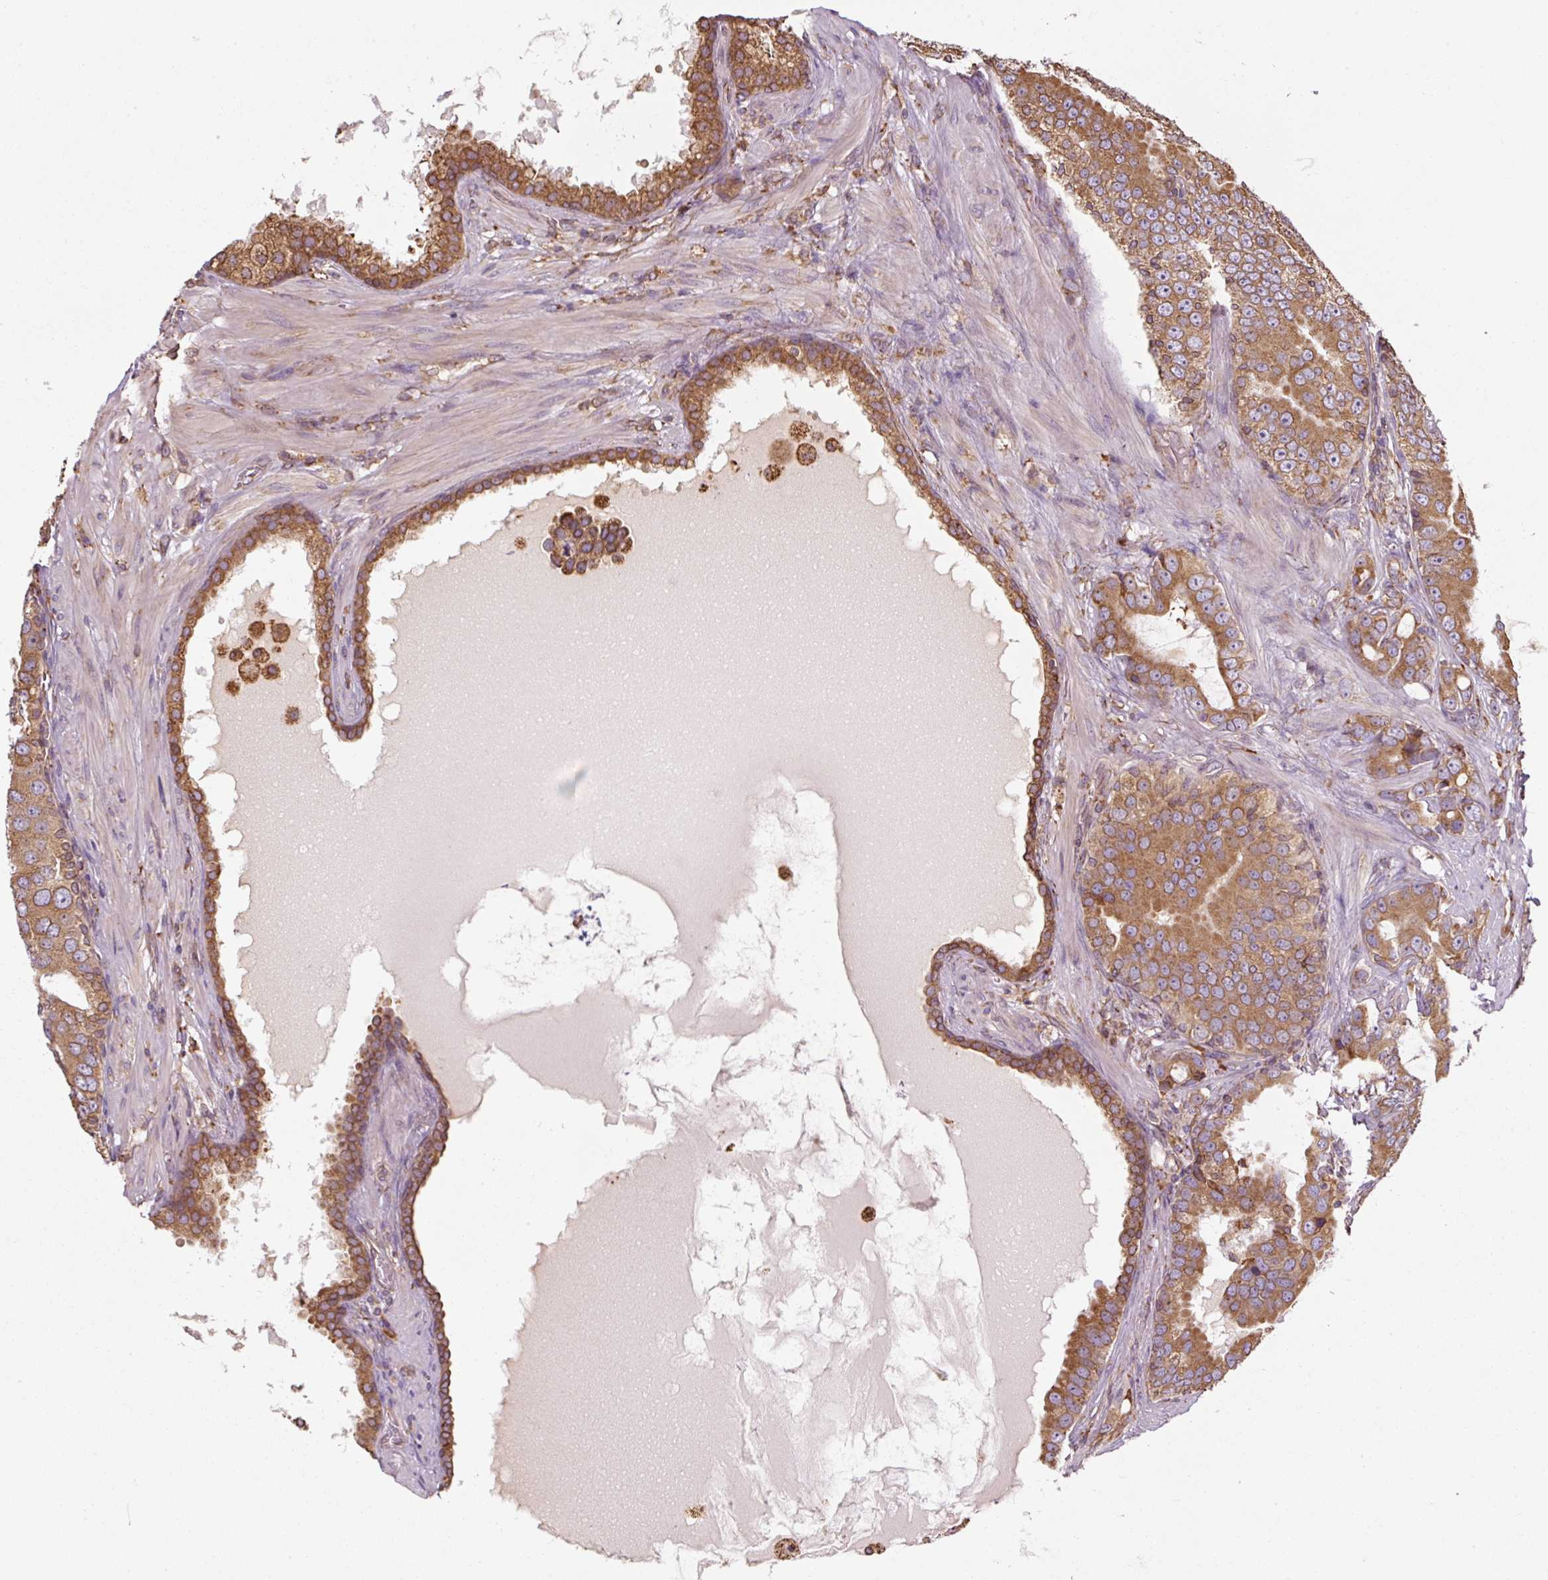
{"staining": {"intensity": "moderate", "quantity": ">75%", "location": "cytoplasmic/membranous"}, "tissue": "prostate cancer", "cell_type": "Tumor cells", "image_type": "cancer", "snomed": [{"axis": "morphology", "description": "Adenocarcinoma, High grade"}, {"axis": "topography", "description": "Prostate"}], "caption": "High-magnification brightfield microscopy of prostate cancer (adenocarcinoma (high-grade)) stained with DAB (brown) and counterstained with hematoxylin (blue). tumor cells exhibit moderate cytoplasmic/membranous expression is identified in about>75% of cells.", "gene": "PRKCSH", "patient": {"sex": "male", "age": 55}}